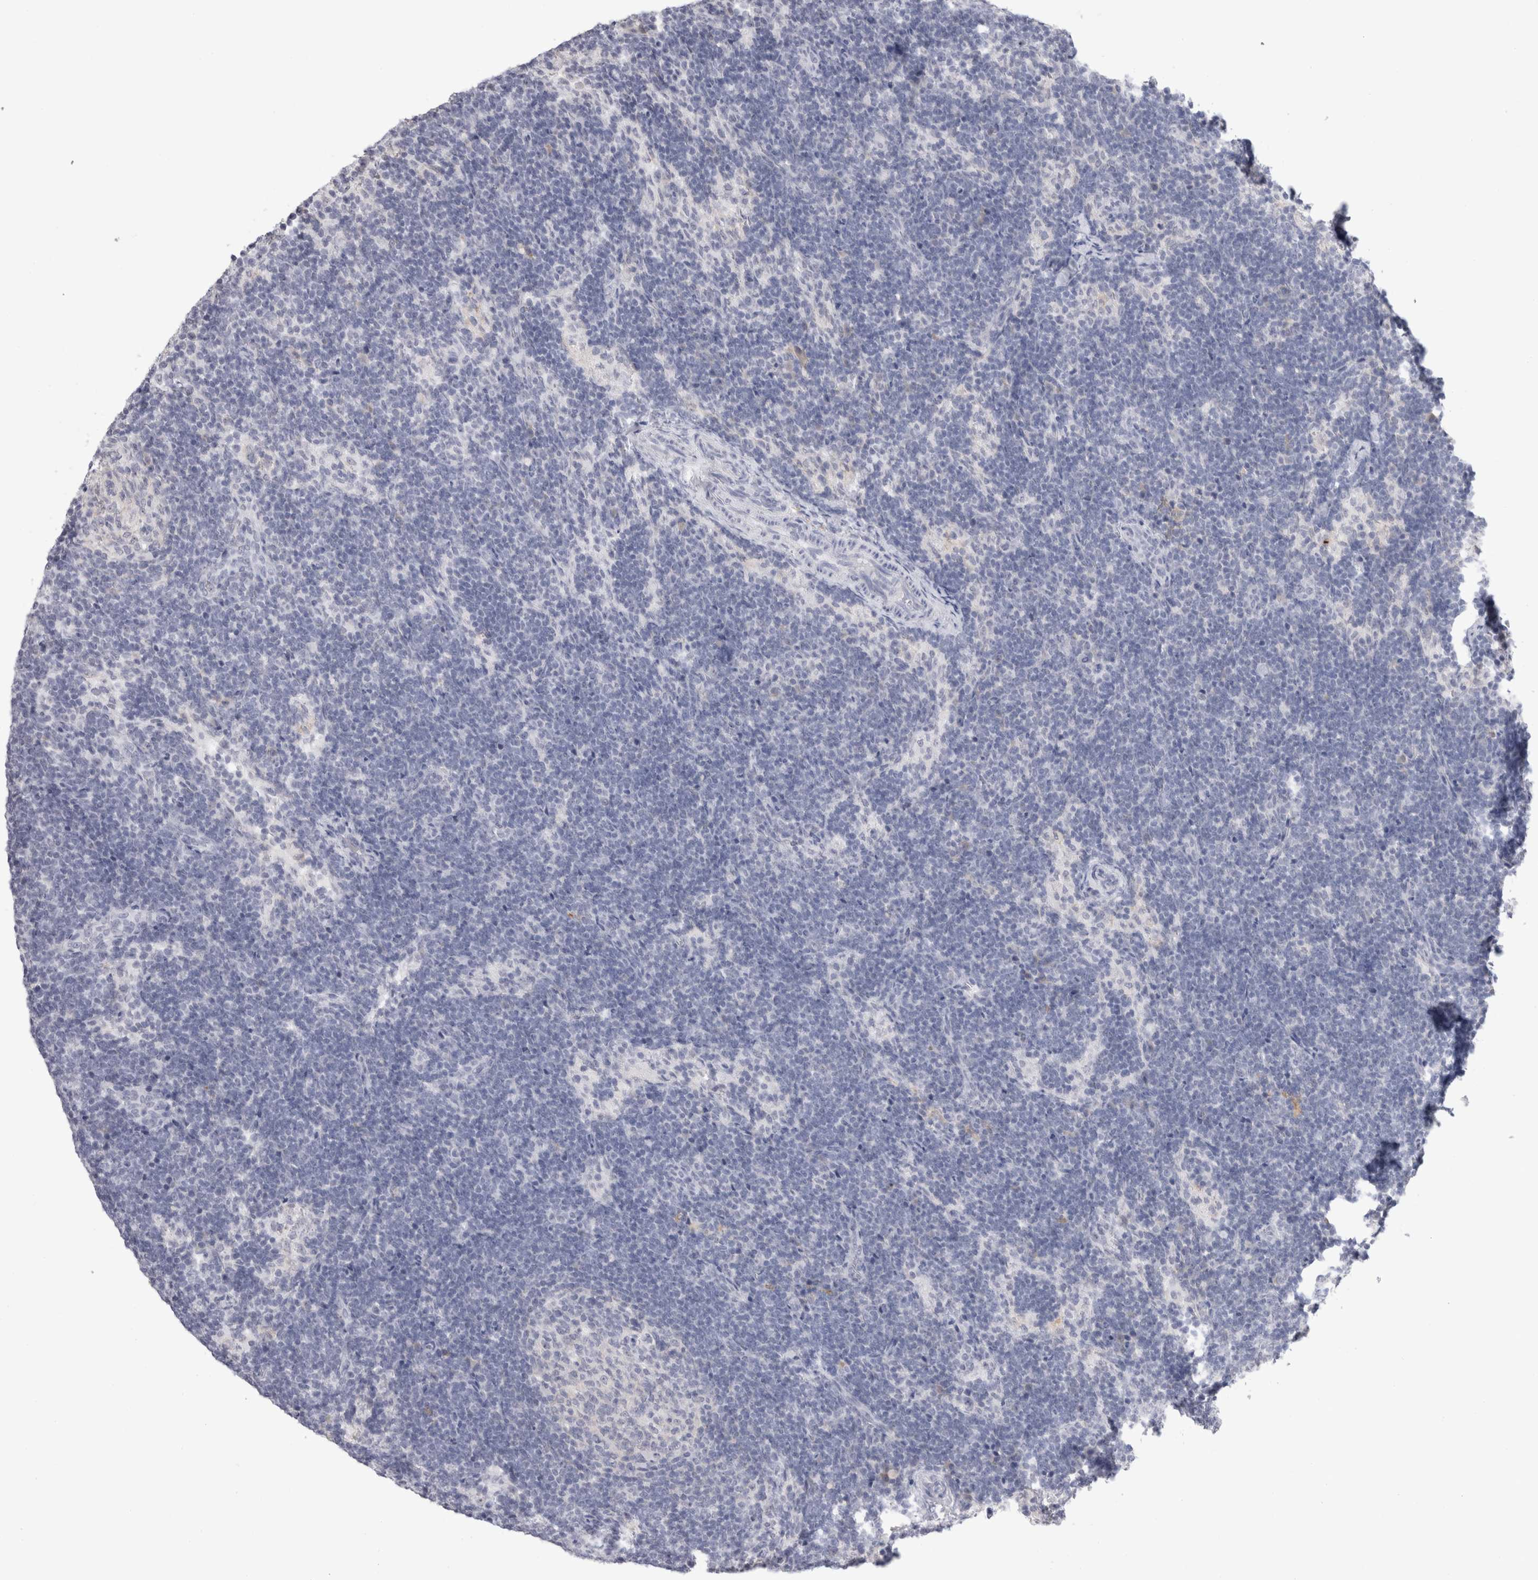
{"staining": {"intensity": "negative", "quantity": "none", "location": "none"}, "tissue": "lymph node", "cell_type": "Germinal center cells", "image_type": "normal", "snomed": [{"axis": "morphology", "description": "Normal tissue, NOS"}, {"axis": "topography", "description": "Lymph node"}], "caption": "An immunohistochemistry photomicrograph of normal lymph node is shown. There is no staining in germinal center cells of lymph node.", "gene": "CADM3", "patient": {"sex": "female", "age": 22}}